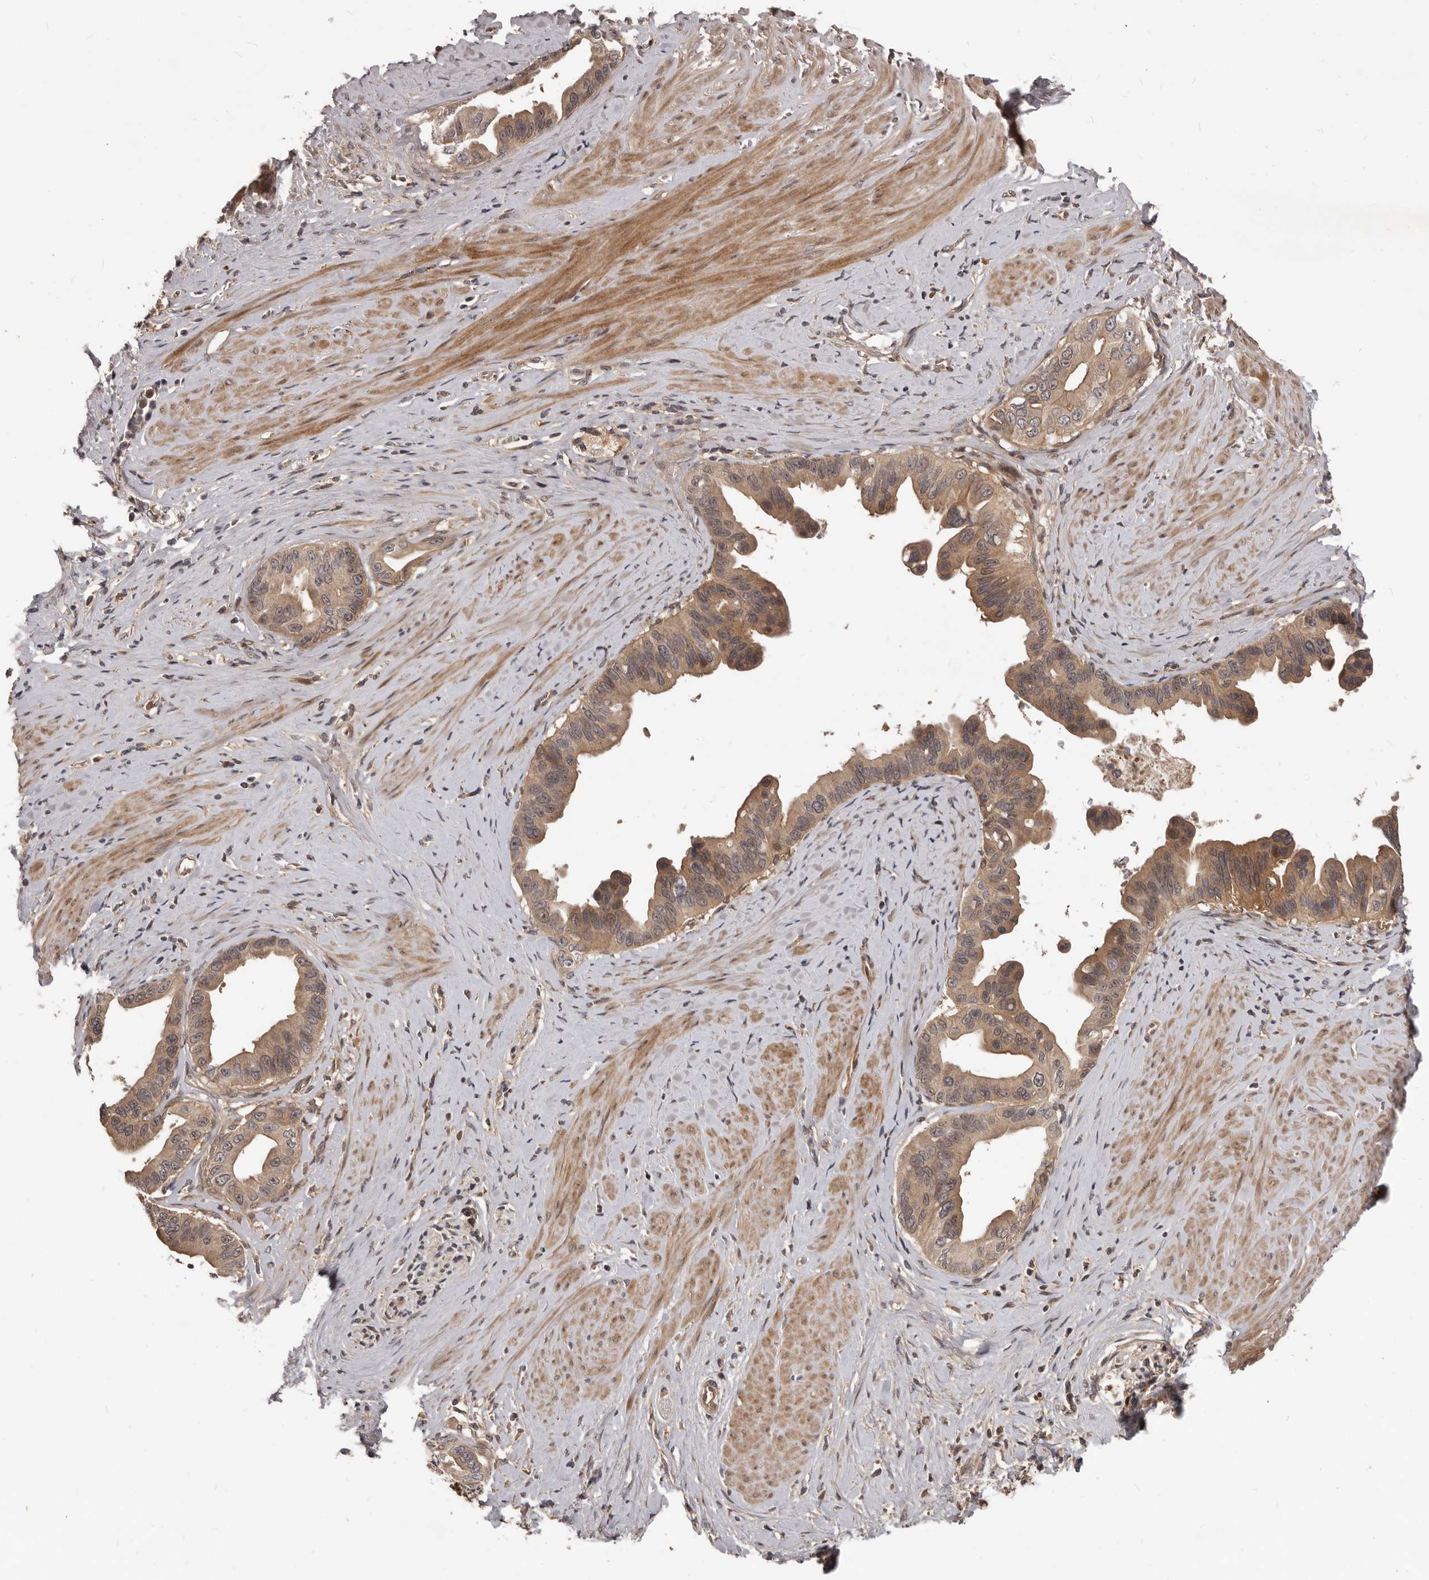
{"staining": {"intensity": "weak", "quantity": ">75%", "location": "cytoplasmic/membranous"}, "tissue": "pancreatic cancer", "cell_type": "Tumor cells", "image_type": "cancer", "snomed": [{"axis": "morphology", "description": "Adenocarcinoma, NOS"}, {"axis": "topography", "description": "Pancreas"}], "caption": "Immunohistochemistry micrograph of pancreatic cancer stained for a protein (brown), which demonstrates low levels of weak cytoplasmic/membranous expression in approximately >75% of tumor cells.", "gene": "GABPB2", "patient": {"sex": "female", "age": 56}}